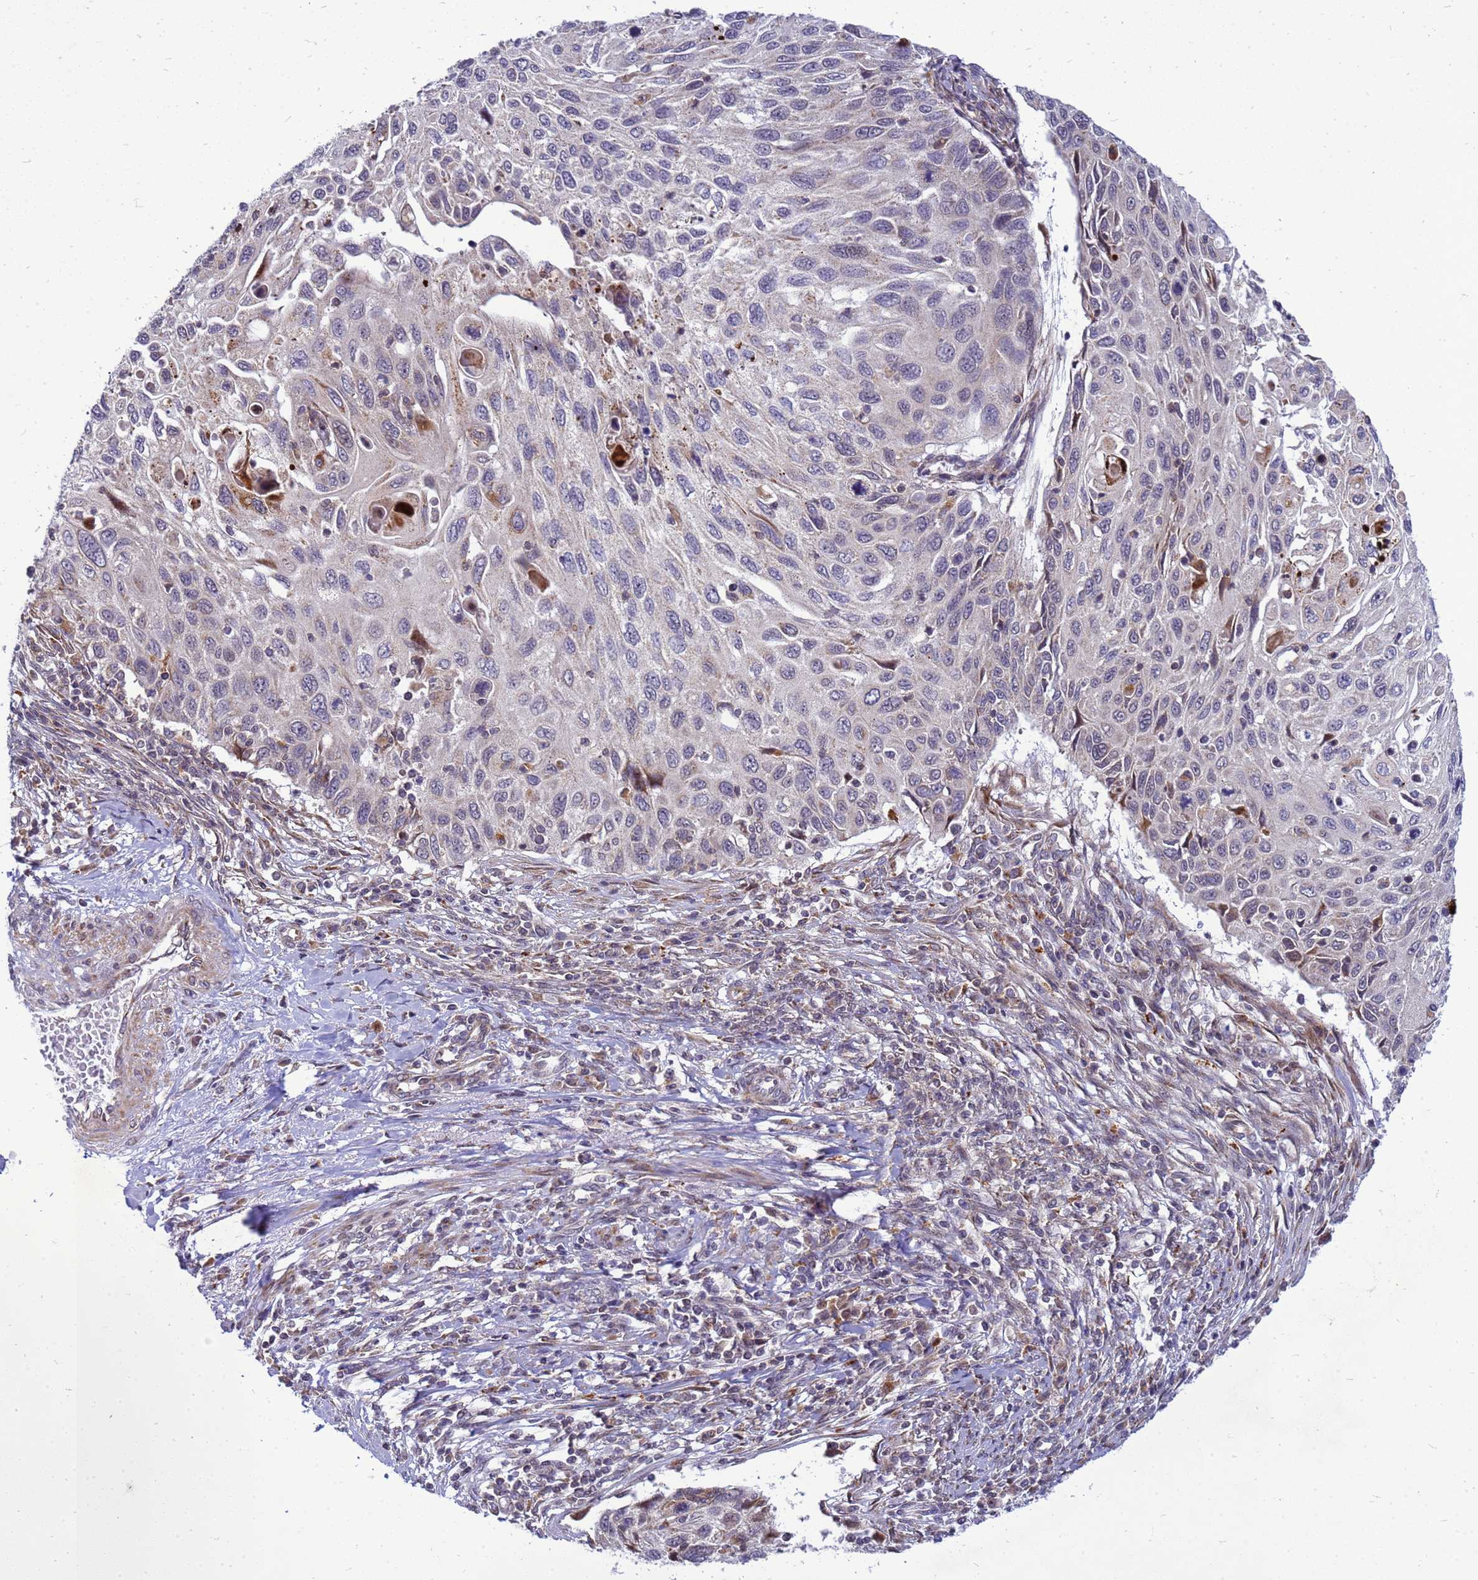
{"staining": {"intensity": "negative", "quantity": "none", "location": "none"}, "tissue": "cervical cancer", "cell_type": "Tumor cells", "image_type": "cancer", "snomed": [{"axis": "morphology", "description": "Squamous cell carcinoma, NOS"}, {"axis": "topography", "description": "Cervix"}], "caption": "High magnification brightfield microscopy of cervical cancer (squamous cell carcinoma) stained with DAB (3,3'-diaminobenzidine) (brown) and counterstained with hematoxylin (blue): tumor cells show no significant expression.", "gene": "C12orf43", "patient": {"sex": "female", "age": 70}}